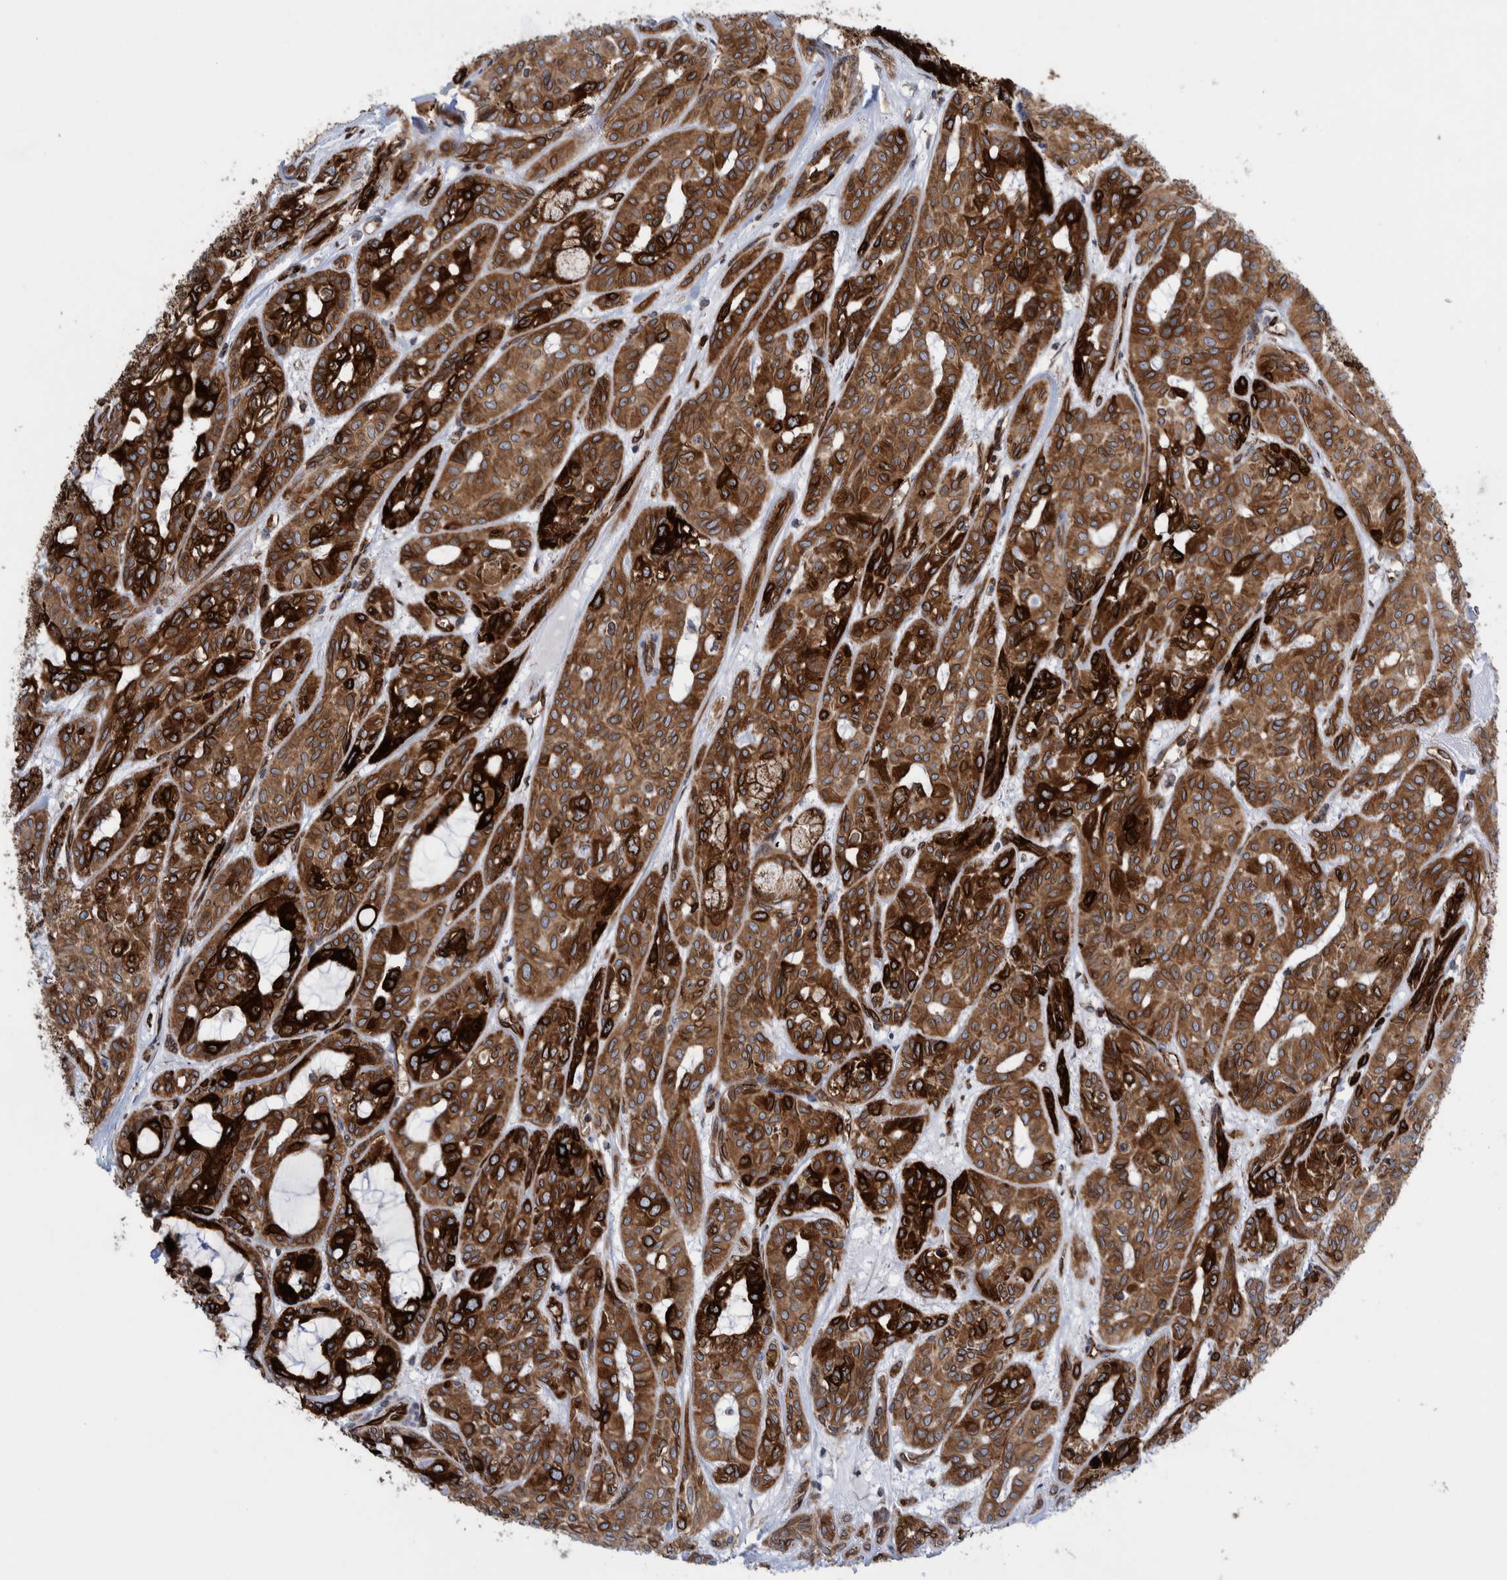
{"staining": {"intensity": "strong", "quantity": ">75%", "location": "cytoplasmic/membranous"}, "tissue": "head and neck cancer", "cell_type": "Tumor cells", "image_type": "cancer", "snomed": [{"axis": "morphology", "description": "Adenocarcinoma, NOS"}, {"axis": "topography", "description": "Salivary gland, NOS"}, {"axis": "topography", "description": "Head-Neck"}], "caption": "Immunohistochemistry (IHC) of adenocarcinoma (head and neck) displays high levels of strong cytoplasmic/membranous expression in about >75% of tumor cells. (IHC, brightfield microscopy, high magnification).", "gene": "THEM6", "patient": {"sex": "female", "age": 76}}